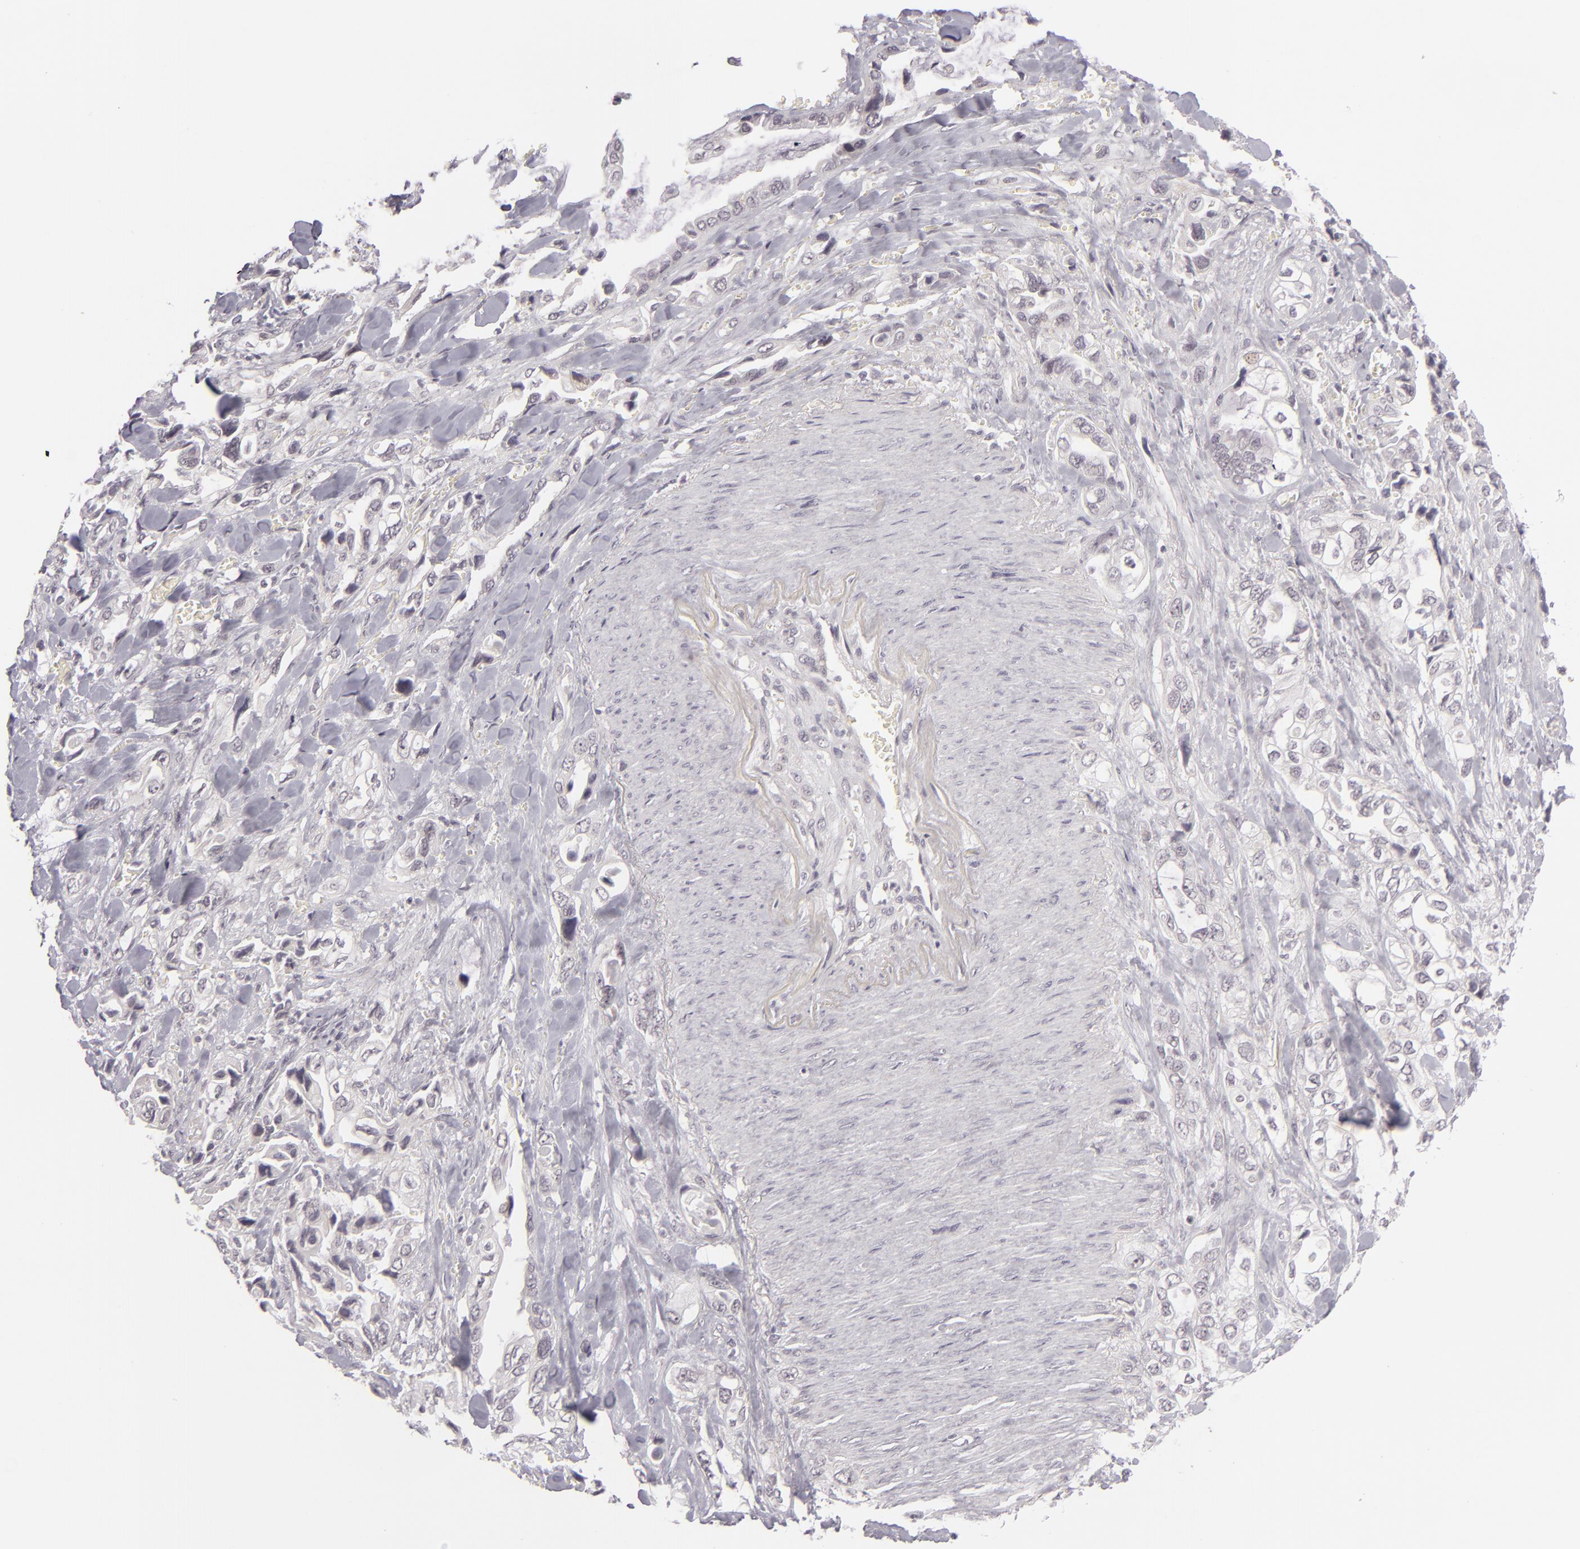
{"staining": {"intensity": "negative", "quantity": "none", "location": "none"}, "tissue": "pancreatic cancer", "cell_type": "Tumor cells", "image_type": "cancer", "snomed": [{"axis": "morphology", "description": "Adenocarcinoma, NOS"}, {"axis": "topography", "description": "Pancreas"}], "caption": "Immunohistochemistry image of pancreatic cancer stained for a protein (brown), which demonstrates no positivity in tumor cells. (DAB immunohistochemistry (IHC), high magnification).", "gene": "DLG3", "patient": {"sex": "male", "age": 69}}